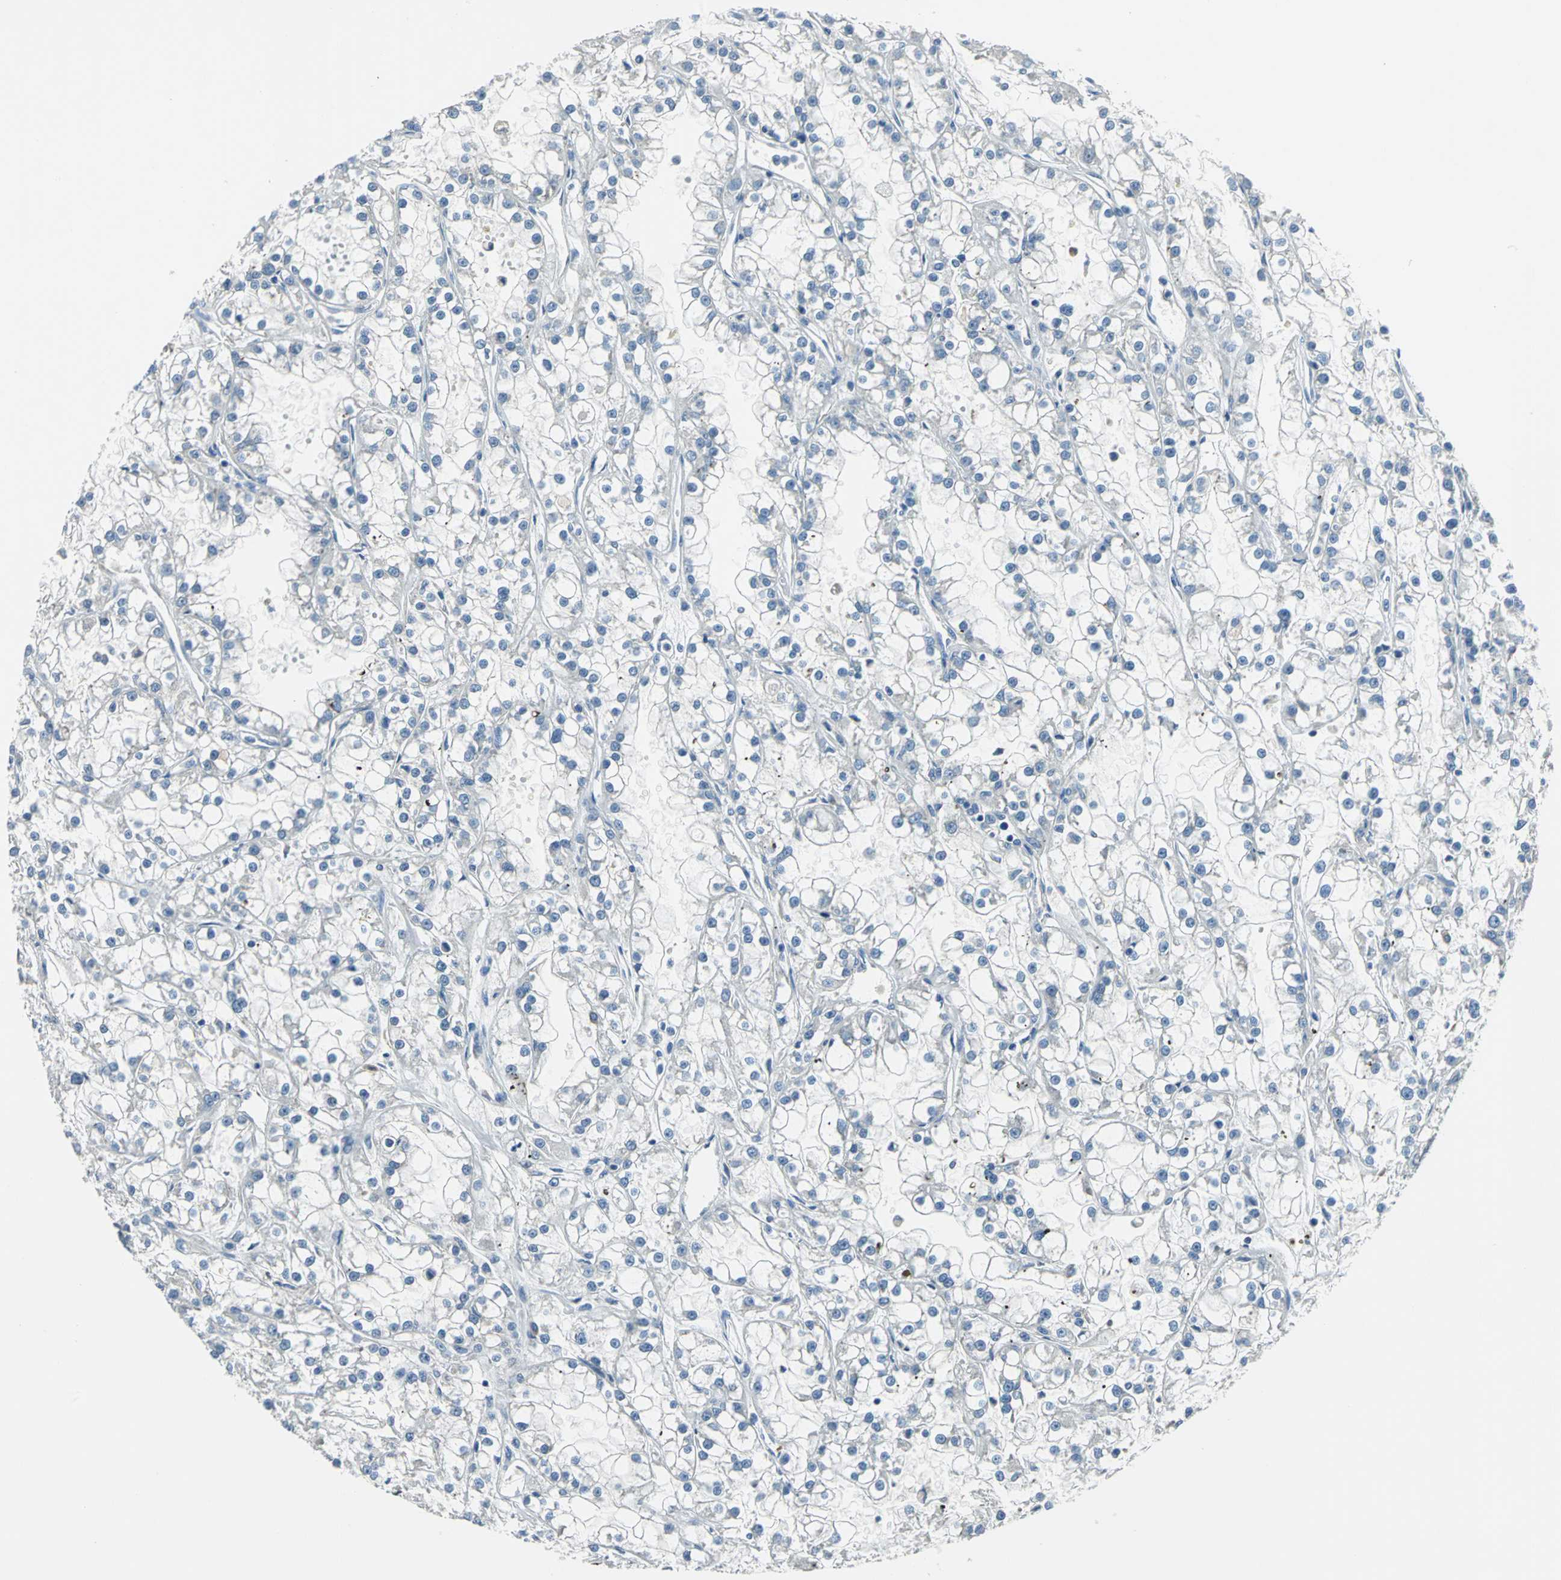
{"staining": {"intensity": "negative", "quantity": "none", "location": "none"}, "tissue": "renal cancer", "cell_type": "Tumor cells", "image_type": "cancer", "snomed": [{"axis": "morphology", "description": "Adenocarcinoma, NOS"}, {"axis": "topography", "description": "Kidney"}], "caption": "This is a micrograph of immunohistochemistry staining of renal cancer, which shows no positivity in tumor cells. The staining was performed using DAB (3,3'-diaminobenzidine) to visualize the protein expression in brown, while the nuclei were stained in blue with hematoxylin (Magnification: 20x).", "gene": "SLC16A7", "patient": {"sex": "female", "age": 52}}